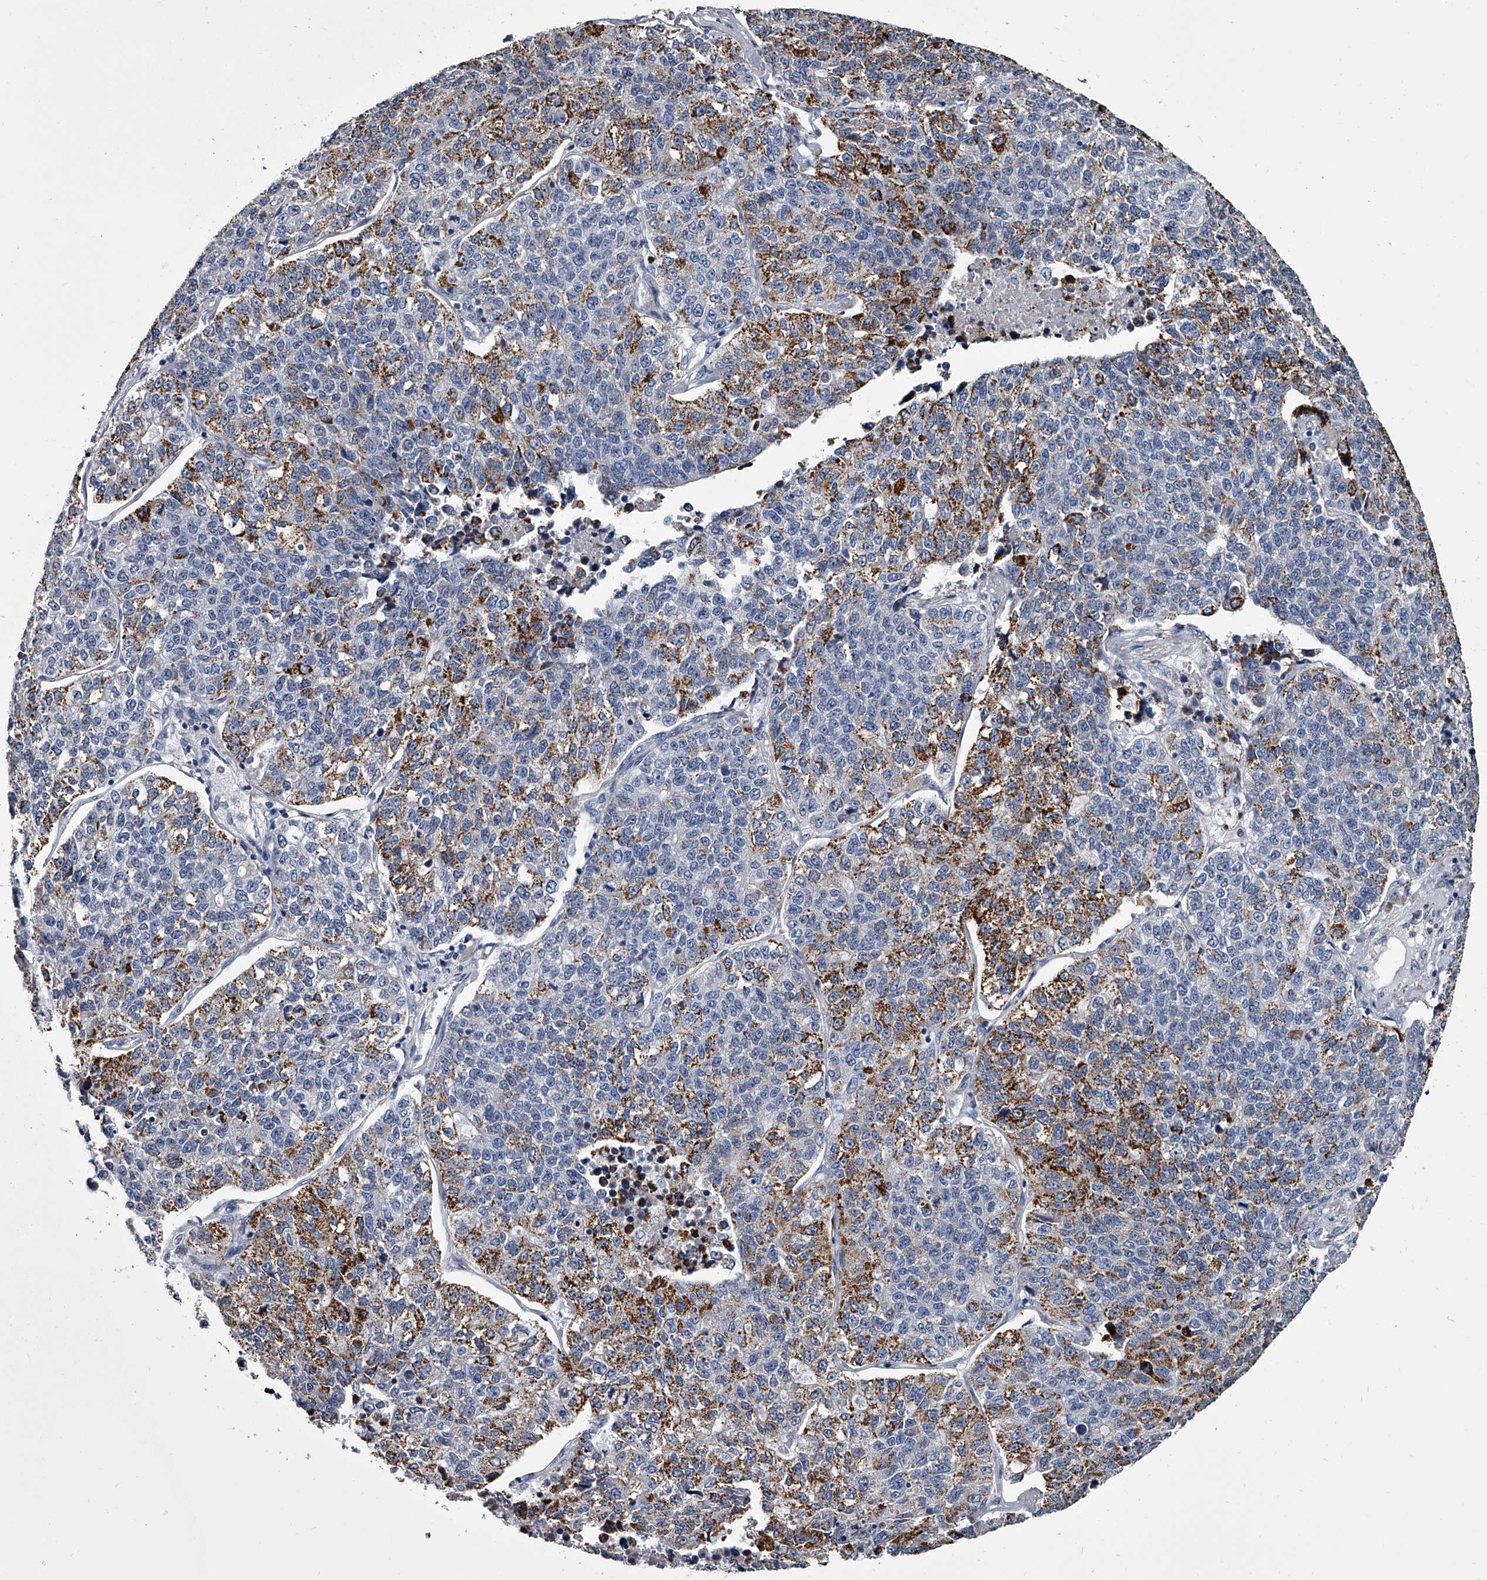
{"staining": {"intensity": "moderate", "quantity": "25%-75%", "location": "cytoplasmic/membranous"}, "tissue": "lung cancer", "cell_type": "Tumor cells", "image_type": "cancer", "snomed": [{"axis": "morphology", "description": "Adenocarcinoma, NOS"}, {"axis": "topography", "description": "Lung"}], "caption": "Human lung cancer (adenocarcinoma) stained with a brown dye exhibits moderate cytoplasmic/membranous positive positivity in approximately 25%-75% of tumor cells.", "gene": "GAPVD1", "patient": {"sex": "male", "age": 49}}